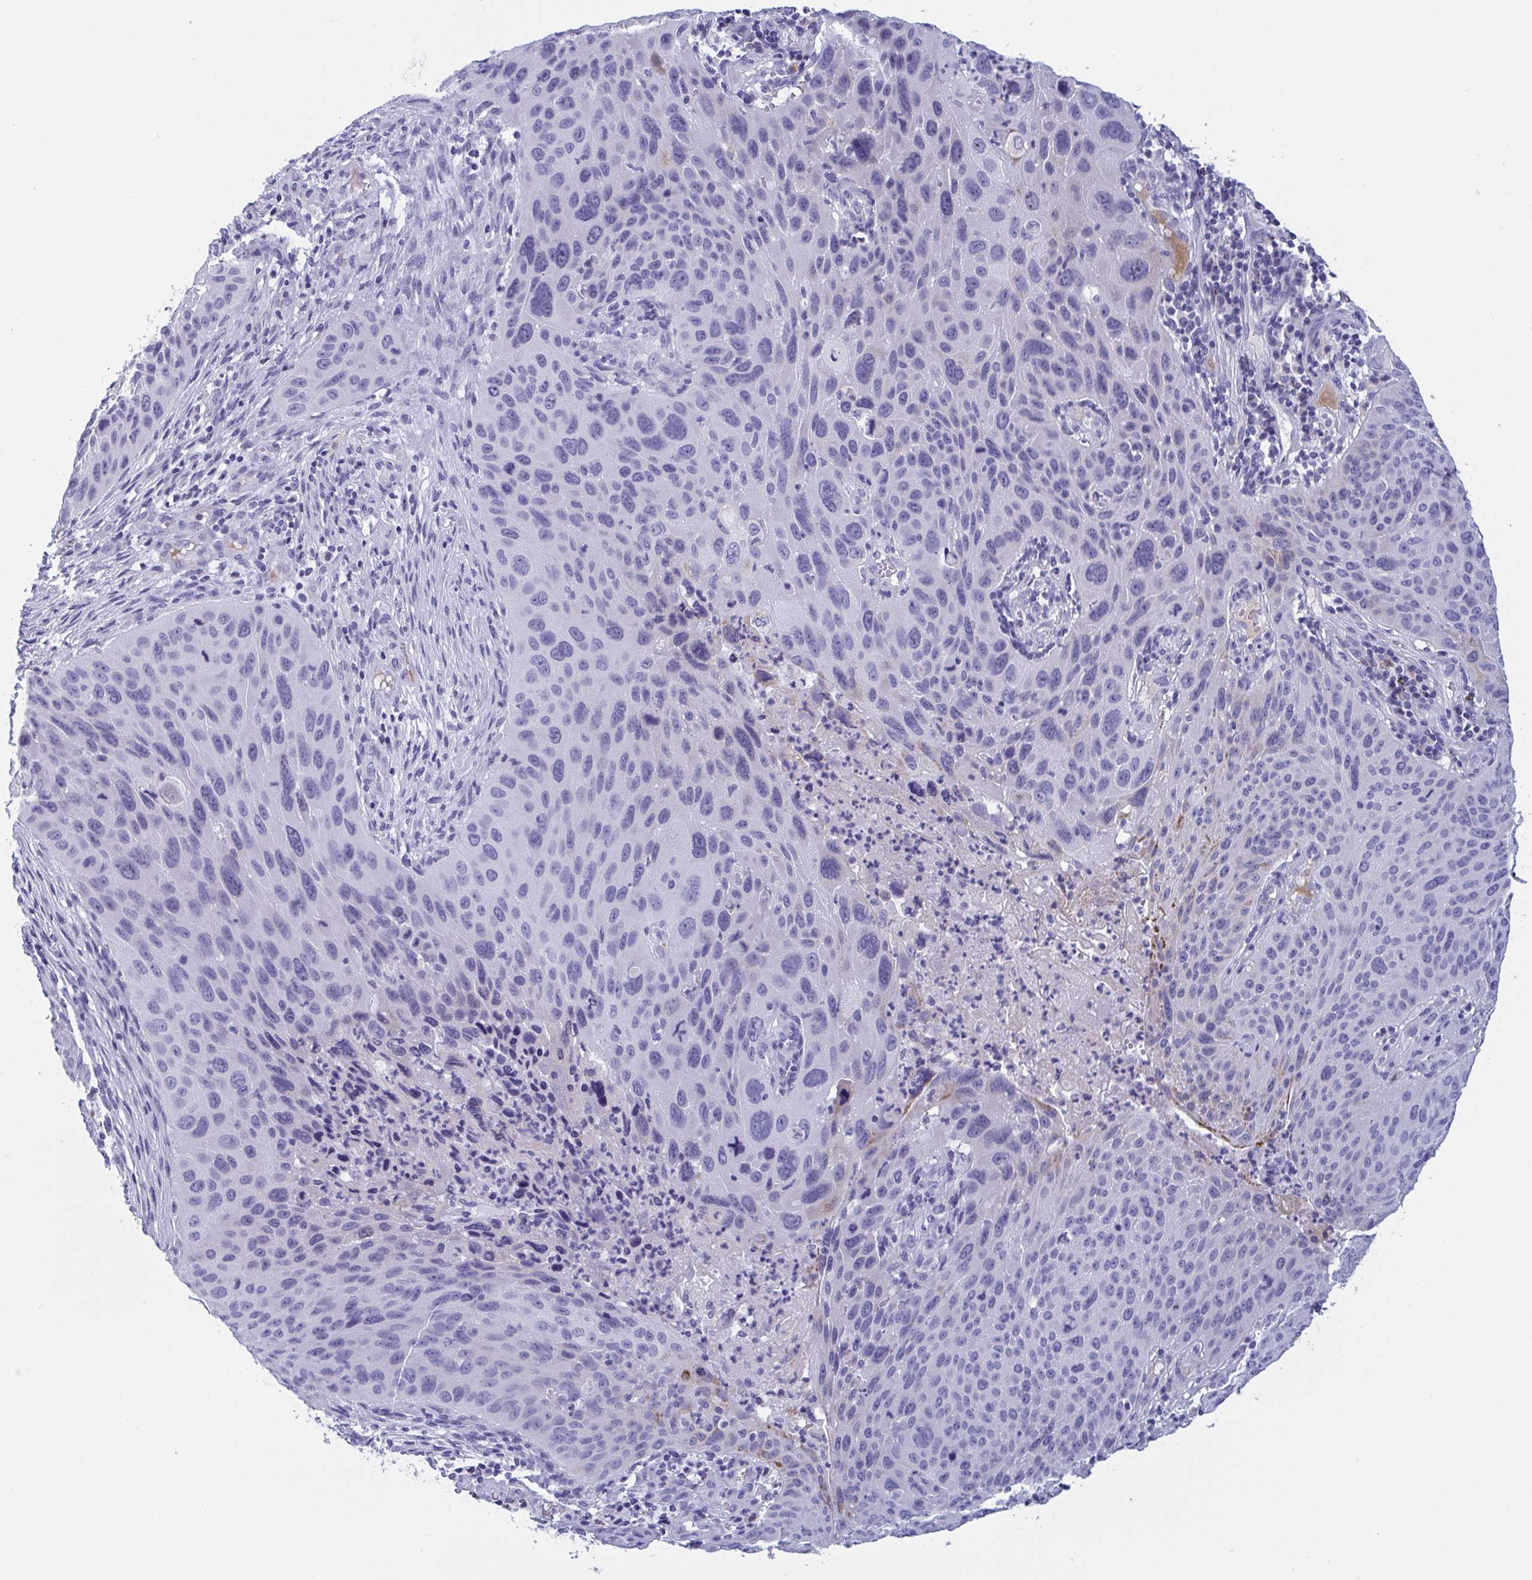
{"staining": {"intensity": "negative", "quantity": "none", "location": "none"}, "tissue": "lung cancer", "cell_type": "Tumor cells", "image_type": "cancer", "snomed": [{"axis": "morphology", "description": "Squamous cell carcinoma, NOS"}, {"axis": "topography", "description": "Lung"}], "caption": "Human lung squamous cell carcinoma stained for a protein using IHC reveals no expression in tumor cells.", "gene": "OXLD1", "patient": {"sex": "male", "age": 63}}